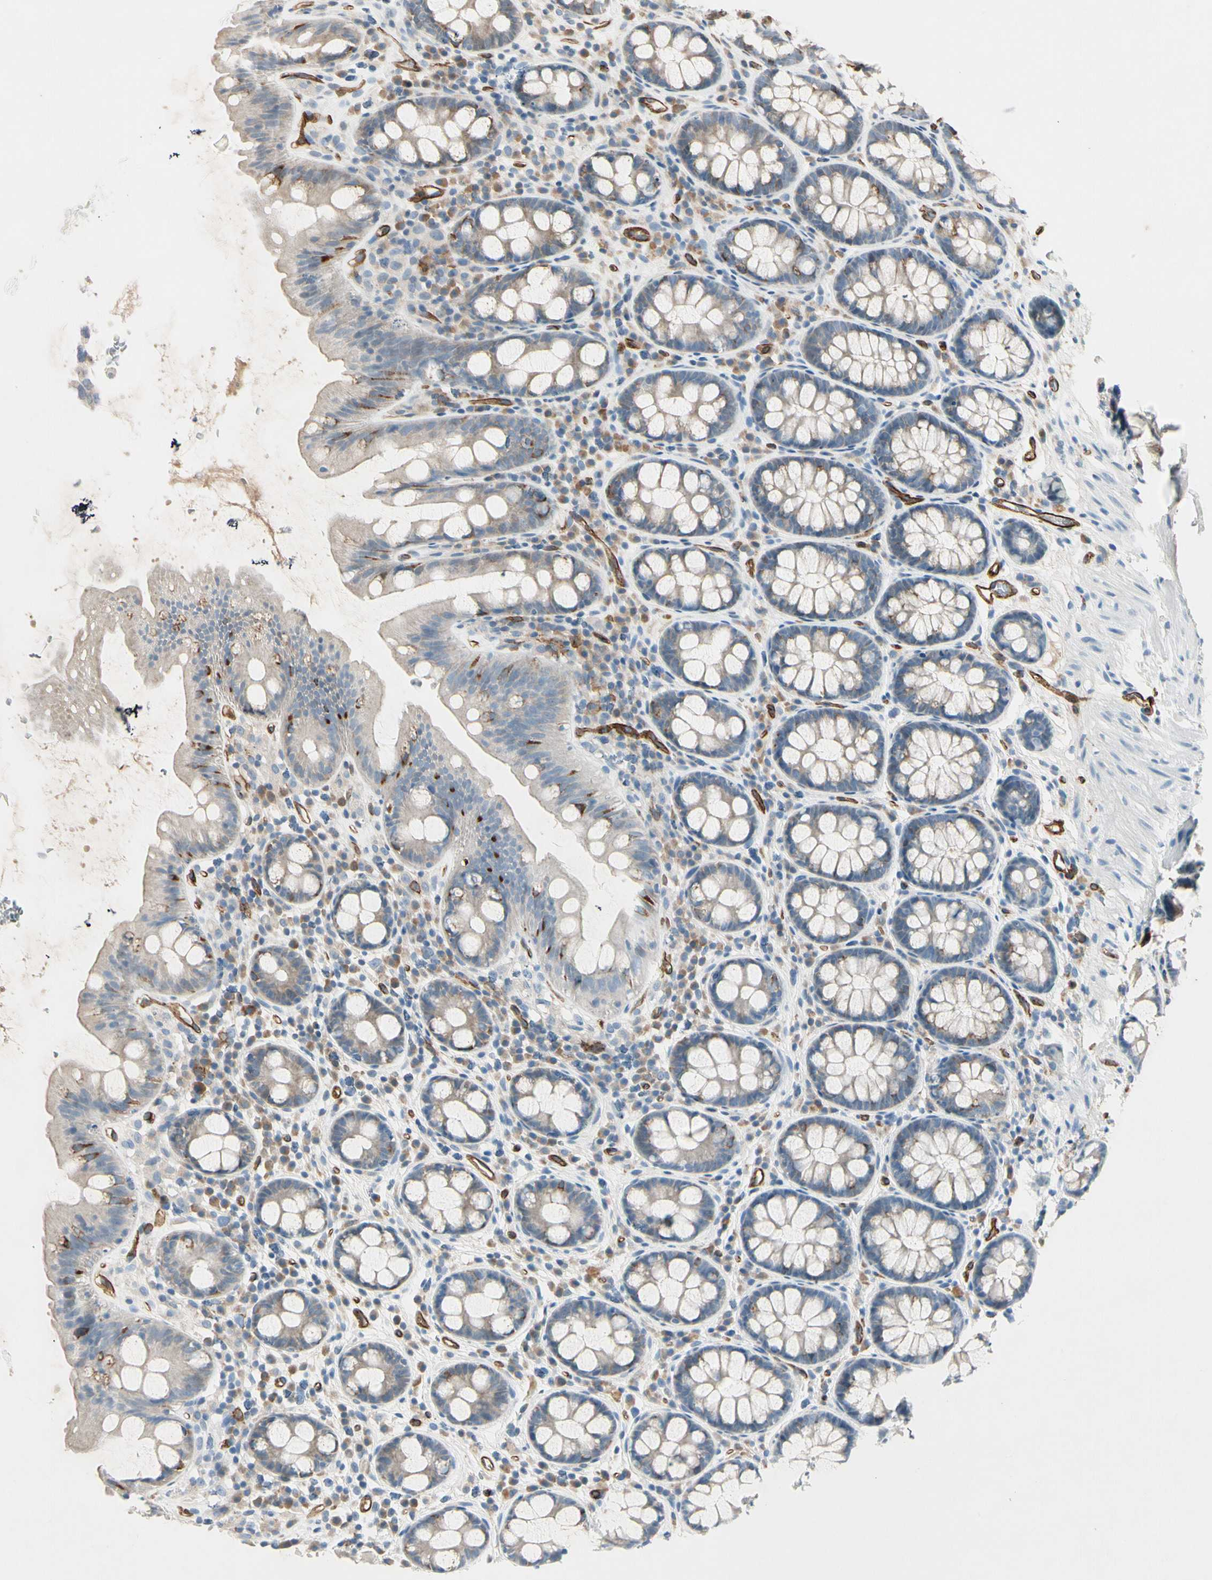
{"staining": {"intensity": "strong", "quantity": ">75%", "location": "cytoplasmic/membranous"}, "tissue": "colon", "cell_type": "Endothelial cells", "image_type": "normal", "snomed": [{"axis": "morphology", "description": "Normal tissue, NOS"}, {"axis": "topography", "description": "Colon"}], "caption": "Approximately >75% of endothelial cells in normal colon demonstrate strong cytoplasmic/membranous protein staining as visualized by brown immunohistochemical staining.", "gene": "CD93", "patient": {"sex": "female", "age": 80}}